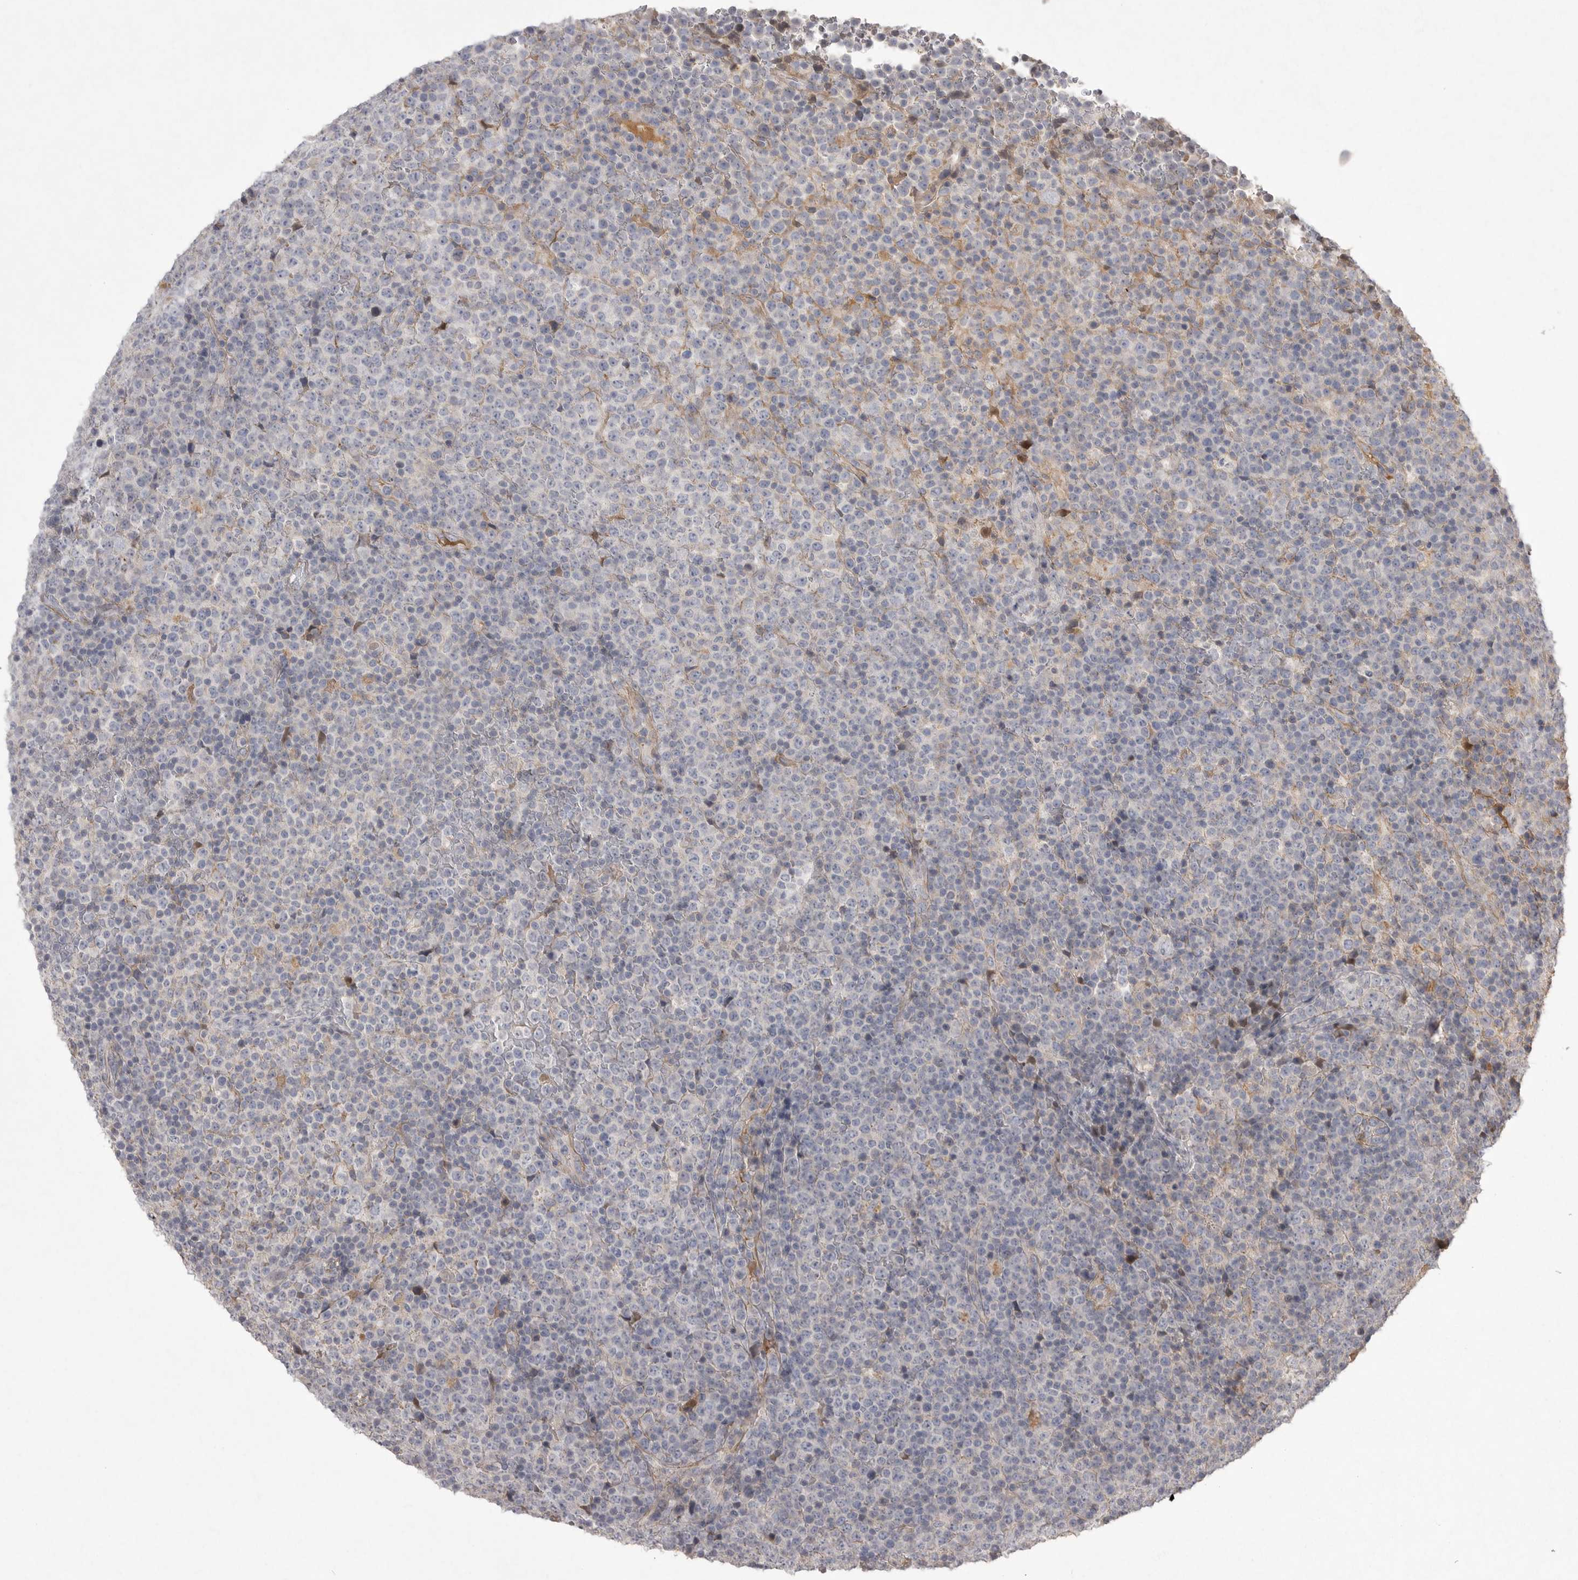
{"staining": {"intensity": "weak", "quantity": "<25%", "location": "cytoplasmic/membranous"}, "tissue": "lymphoma", "cell_type": "Tumor cells", "image_type": "cancer", "snomed": [{"axis": "morphology", "description": "Malignant lymphoma, non-Hodgkin's type, High grade"}, {"axis": "topography", "description": "Lymph node"}], "caption": "Tumor cells are negative for protein expression in human lymphoma.", "gene": "VANGL2", "patient": {"sex": "male", "age": 13}}